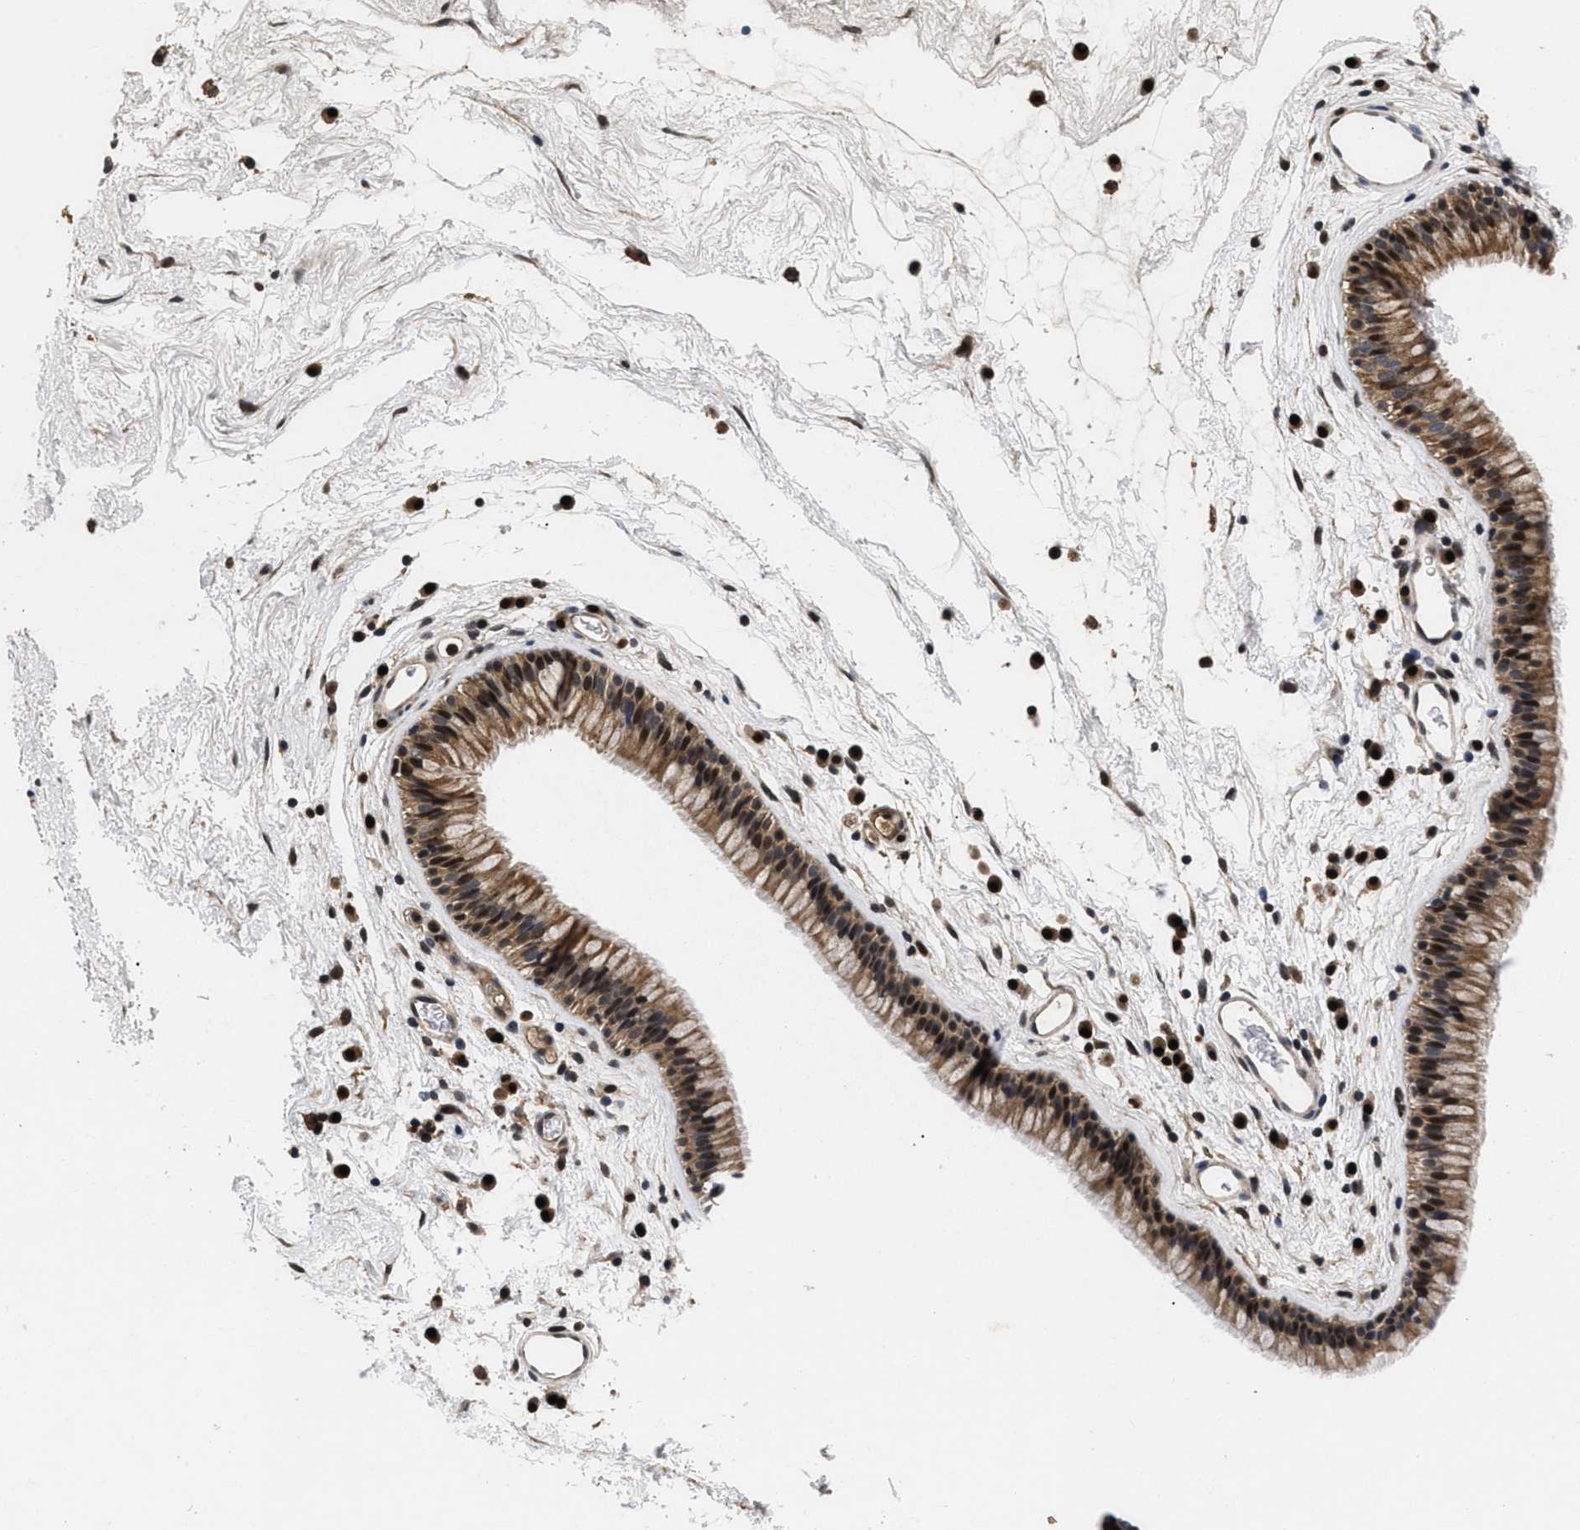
{"staining": {"intensity": "strong", "quantity": ">75%", "location": "cytoplasmic/membranous,nuclear"}, "tissue": "nasopharynx", "cell_type": "Respiratory epithelial cells", "image_type": "normal", "snomed": [{"axis": "morphology", "description": "Normal tissue, NOS"}, {"axis": "morphology", "description": "Inflammation, NOS"}, {"axis": "topography", "description": "Nasopharynx"}], "caption": "High-magnification brightfield microscopy of unremarkable nasopharynx stained with DAB (3,3'-diaminobenzidine) (brown) and counterstained with hematoxylin (blue). respiratory epithelial cells exhibit strong cytoplasmic/membranous,nuclear expression is identified in approximately>75% of cells. (Stains: DAB (3,3'-diaminobenzidine) in brown, nuclei in blue, Microscopy: brightfield microscopy at high magnification).", "gene": "FAM200A", "patient": {"sex": "male", "age": 48}}